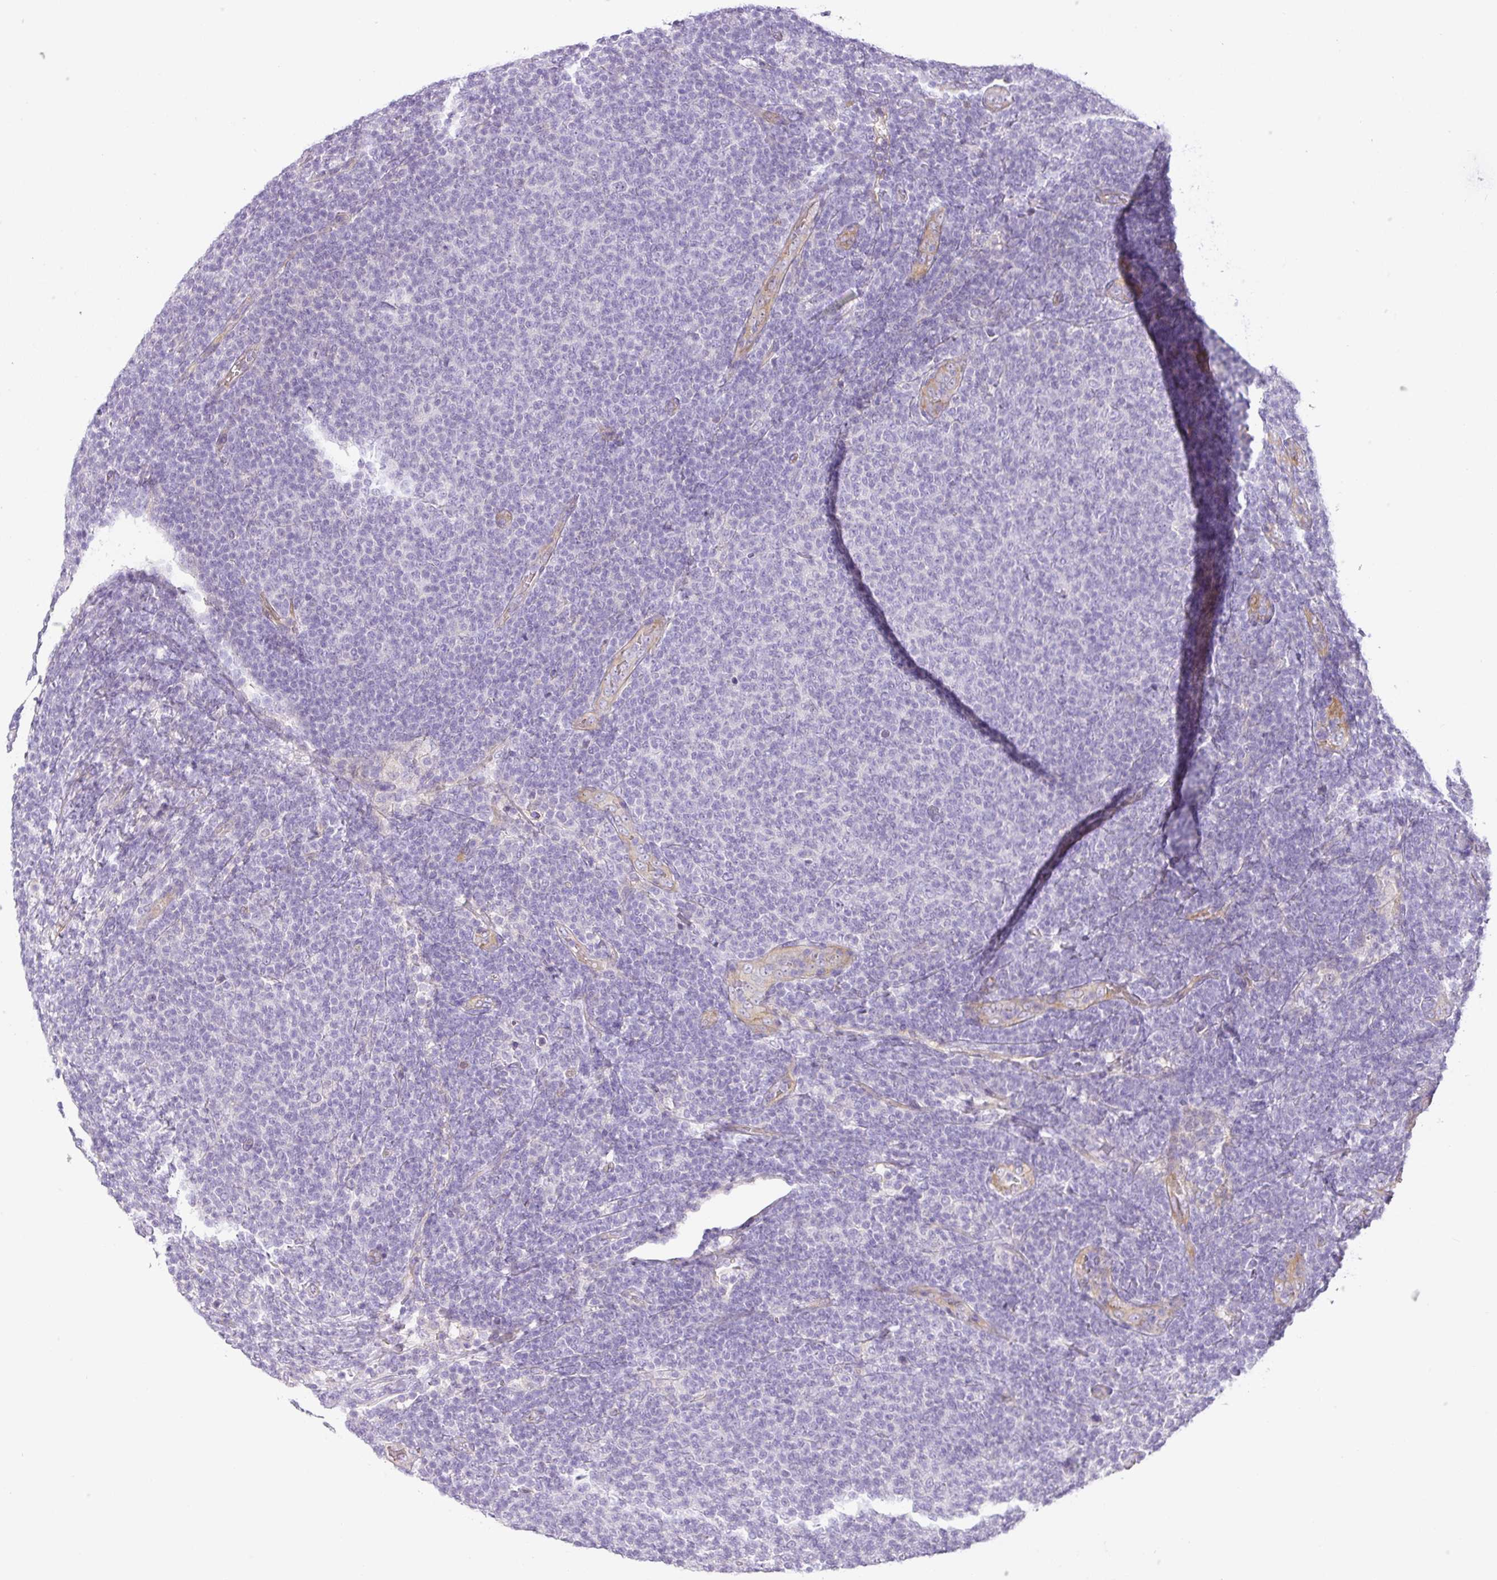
{"staining": {"intensity": "negative", "quantity": "none", "location": "none"}, "tissue": "lymphoma", "cell_type": "Tumor cells", "image_type": "cancer", "snomed": [{"axis": "morphology", "description": "Malignant lymphoma, non-Hodgkin's type, Low grade"}, {"axis": "topography", "description": "Lymph node"}], "caption": "The IHC image has no significant expression in tumor cells of low-grade malignant lymphoma, non-Hodgkin's type tissue.", "gene": "RAX2", "patient": {"sex": "male", "age": 66}}